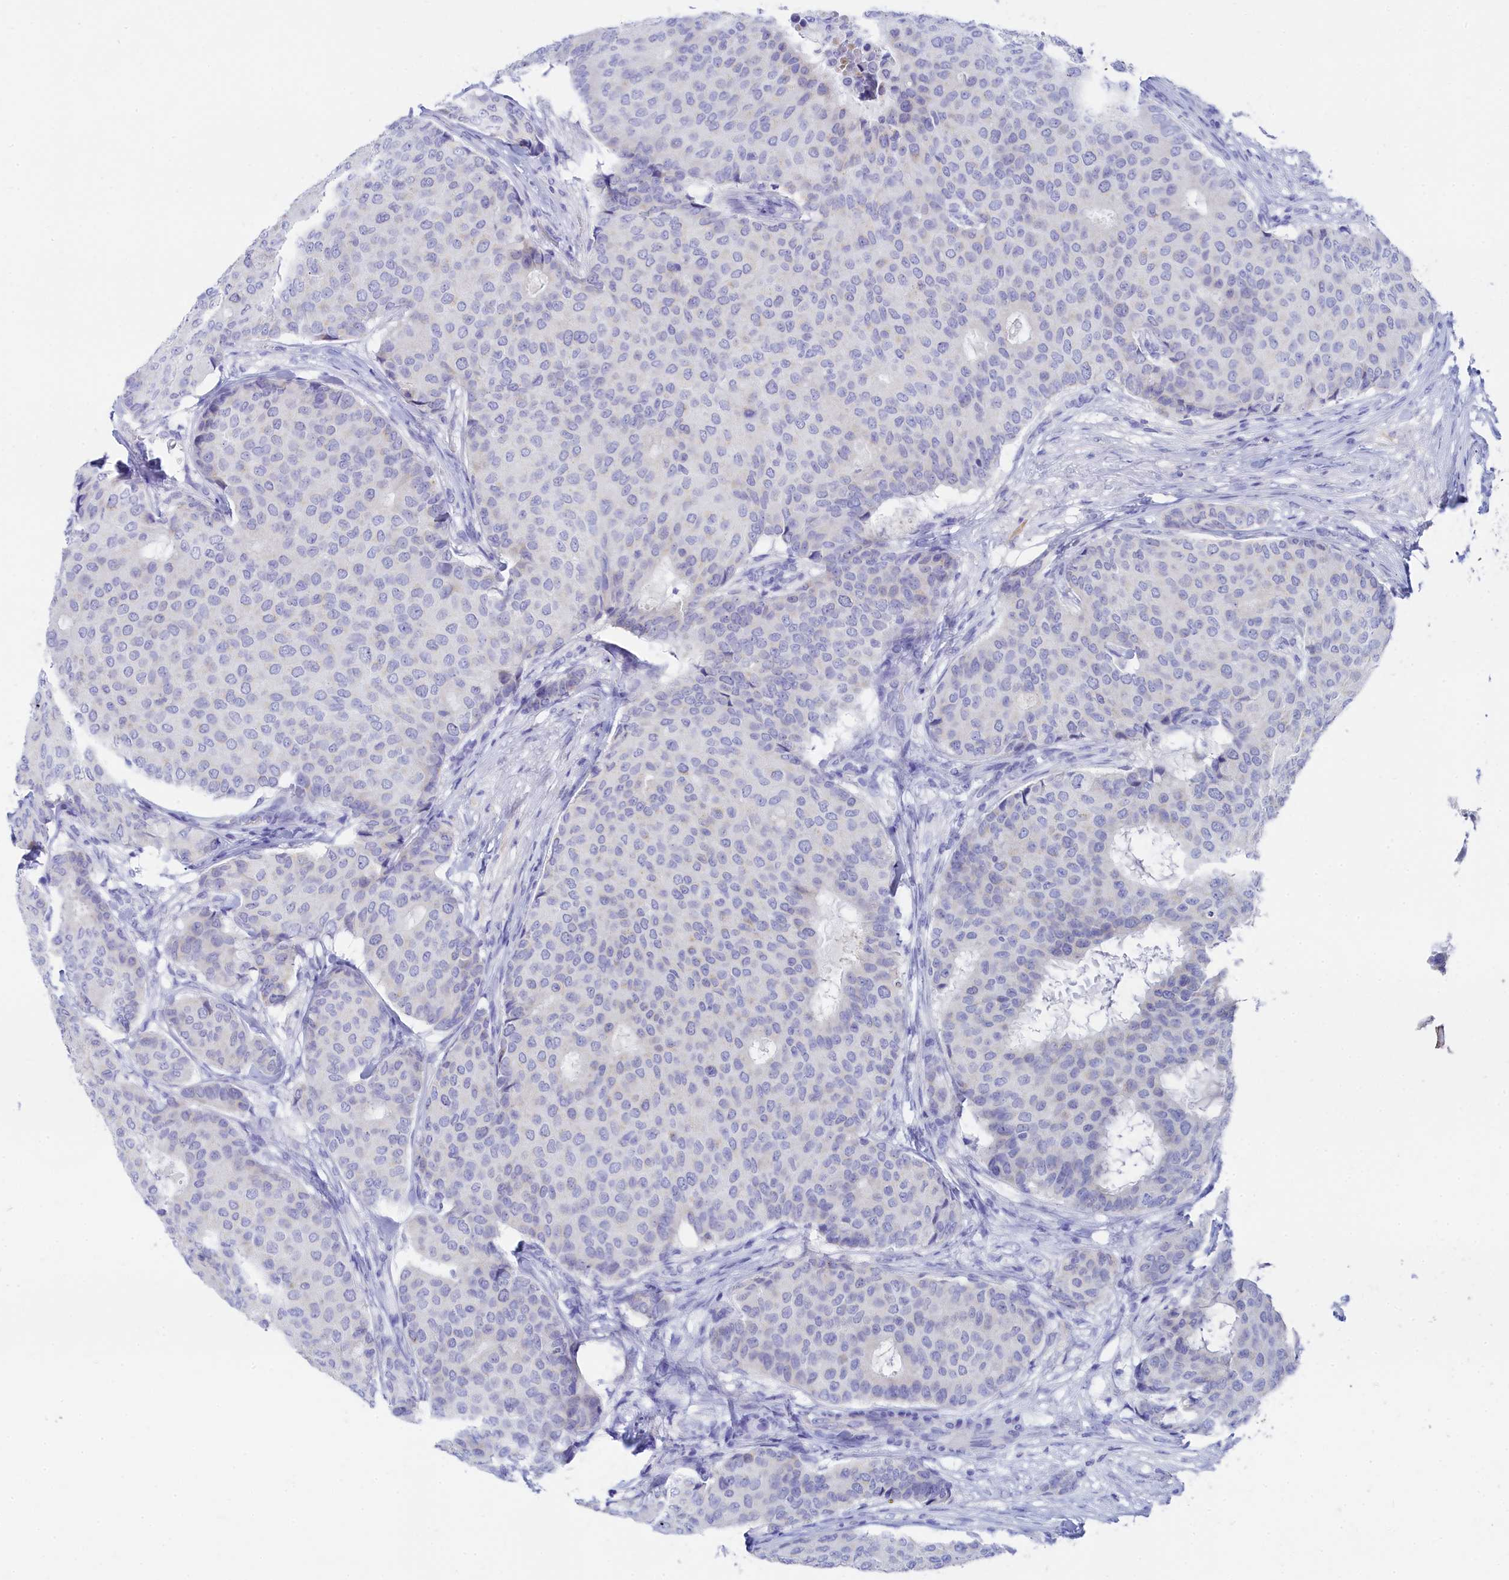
{"staining": {"intensity": "negative", "quantity": "none", "location": "none"}, "tissue": "breast cancer", "cell_type": "Tumor cells", "image_type": "cancer", "snomed": [{"axis": "morphology", "description": "Duct carcinoma"}, {"axis": "topography", "description": "Breast"}], "caption": "Tumor cells show no significant staining in breast cancer (invasive ductal carcinoma).", "gene": "TRIM10", "patient": {"sex": "female", "age": 75}}